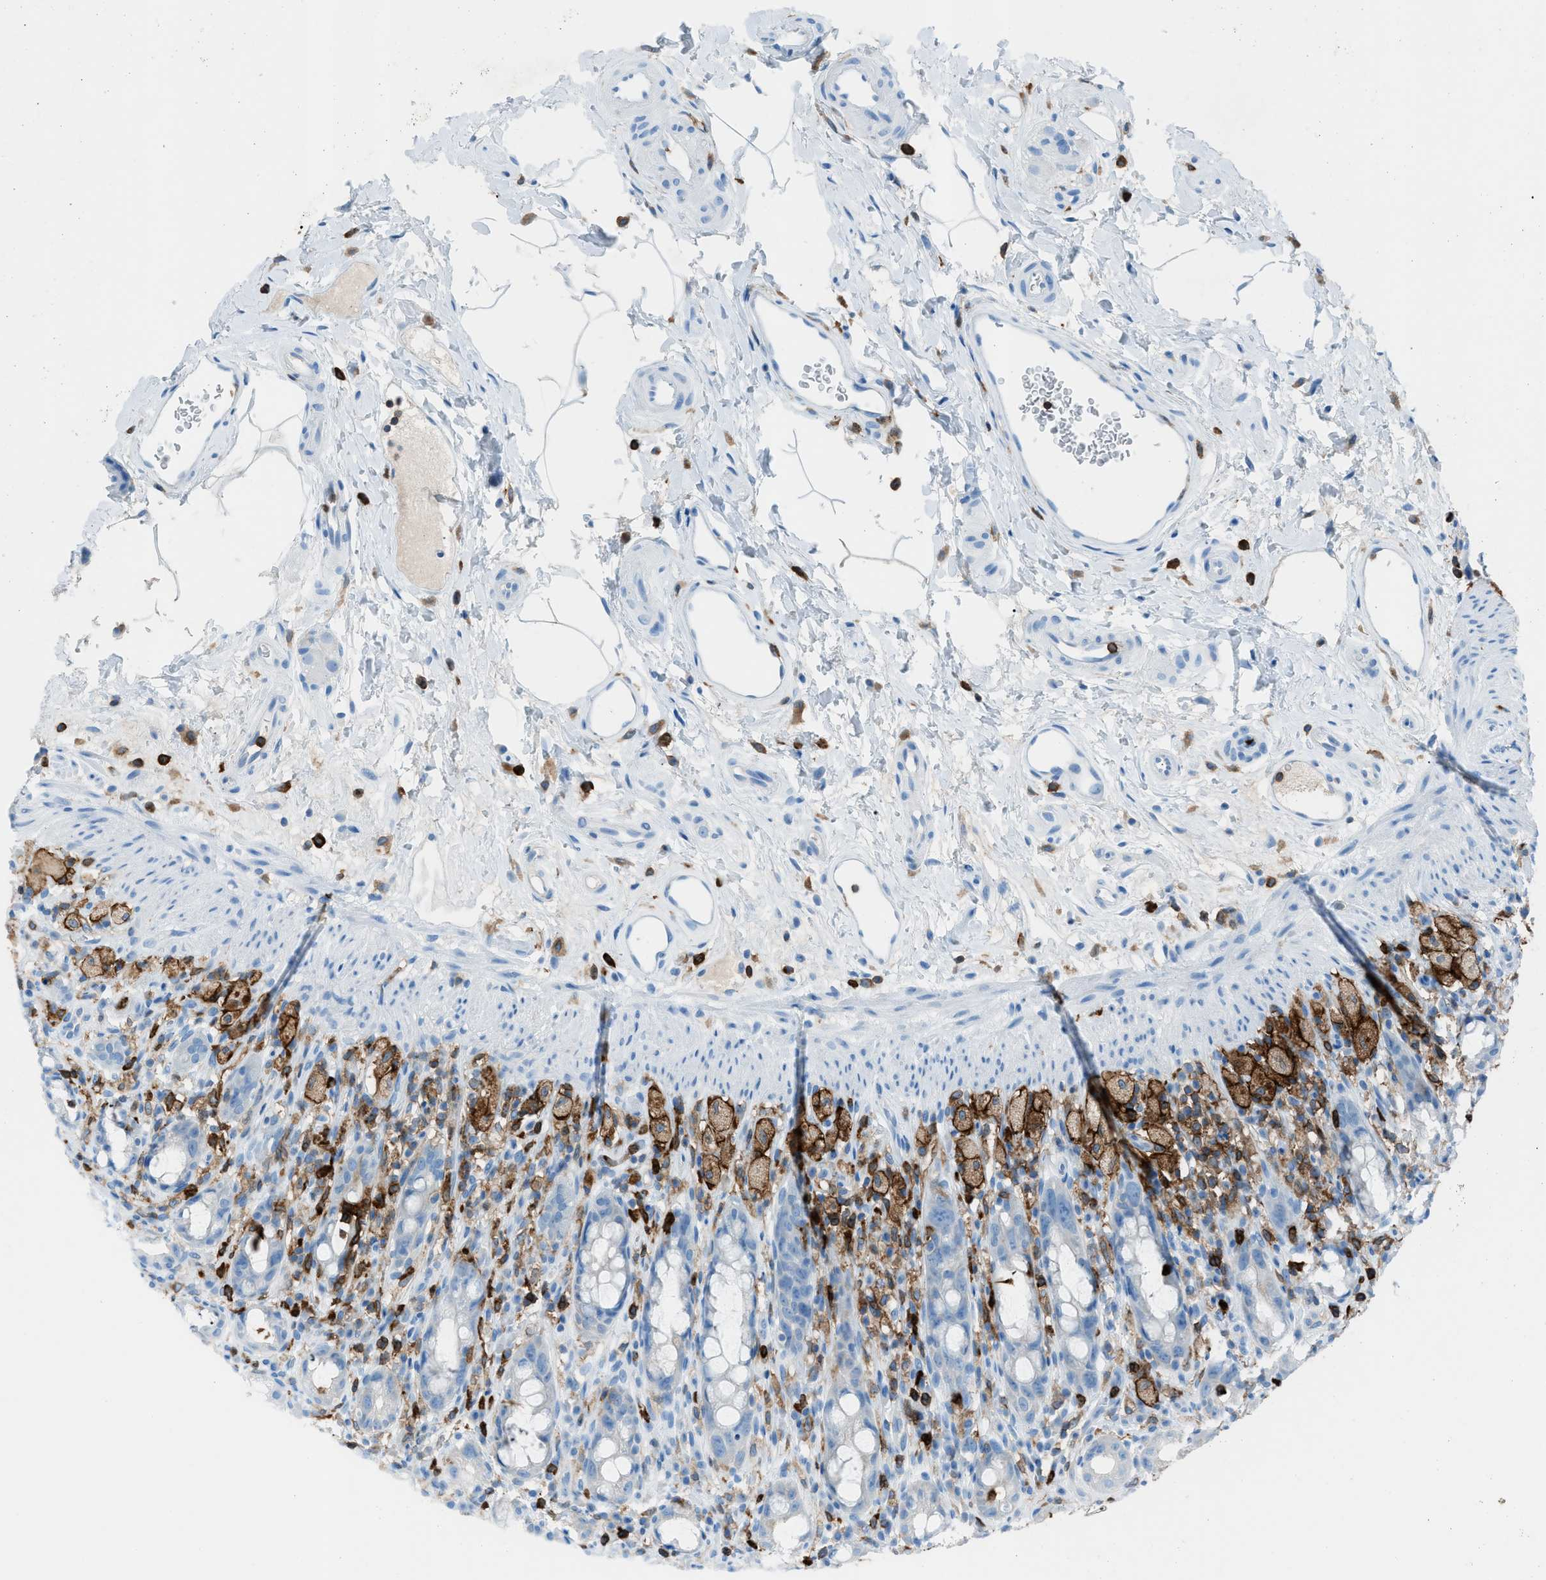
{"staining": {"intensity": "negative", "quantity": "none", "location": "none"}, "tissue": "rectum", "cell_type": "Glandular cells", "image_type": "normal", "snomed": [{"axis": "morphology", "description": "Normal tissue, NOS"}, {"axis": "topography", "description": "Rectum"}], "caption": "Immunohistochemical staining of normal rectum reveals no significant expression in glandular cells. (DAB (3,3'-diaminobenzidine) immunohistochemistry, high magnification).", "gene": "ITGB2", "patient": {"sex": "male", "age": 44}}